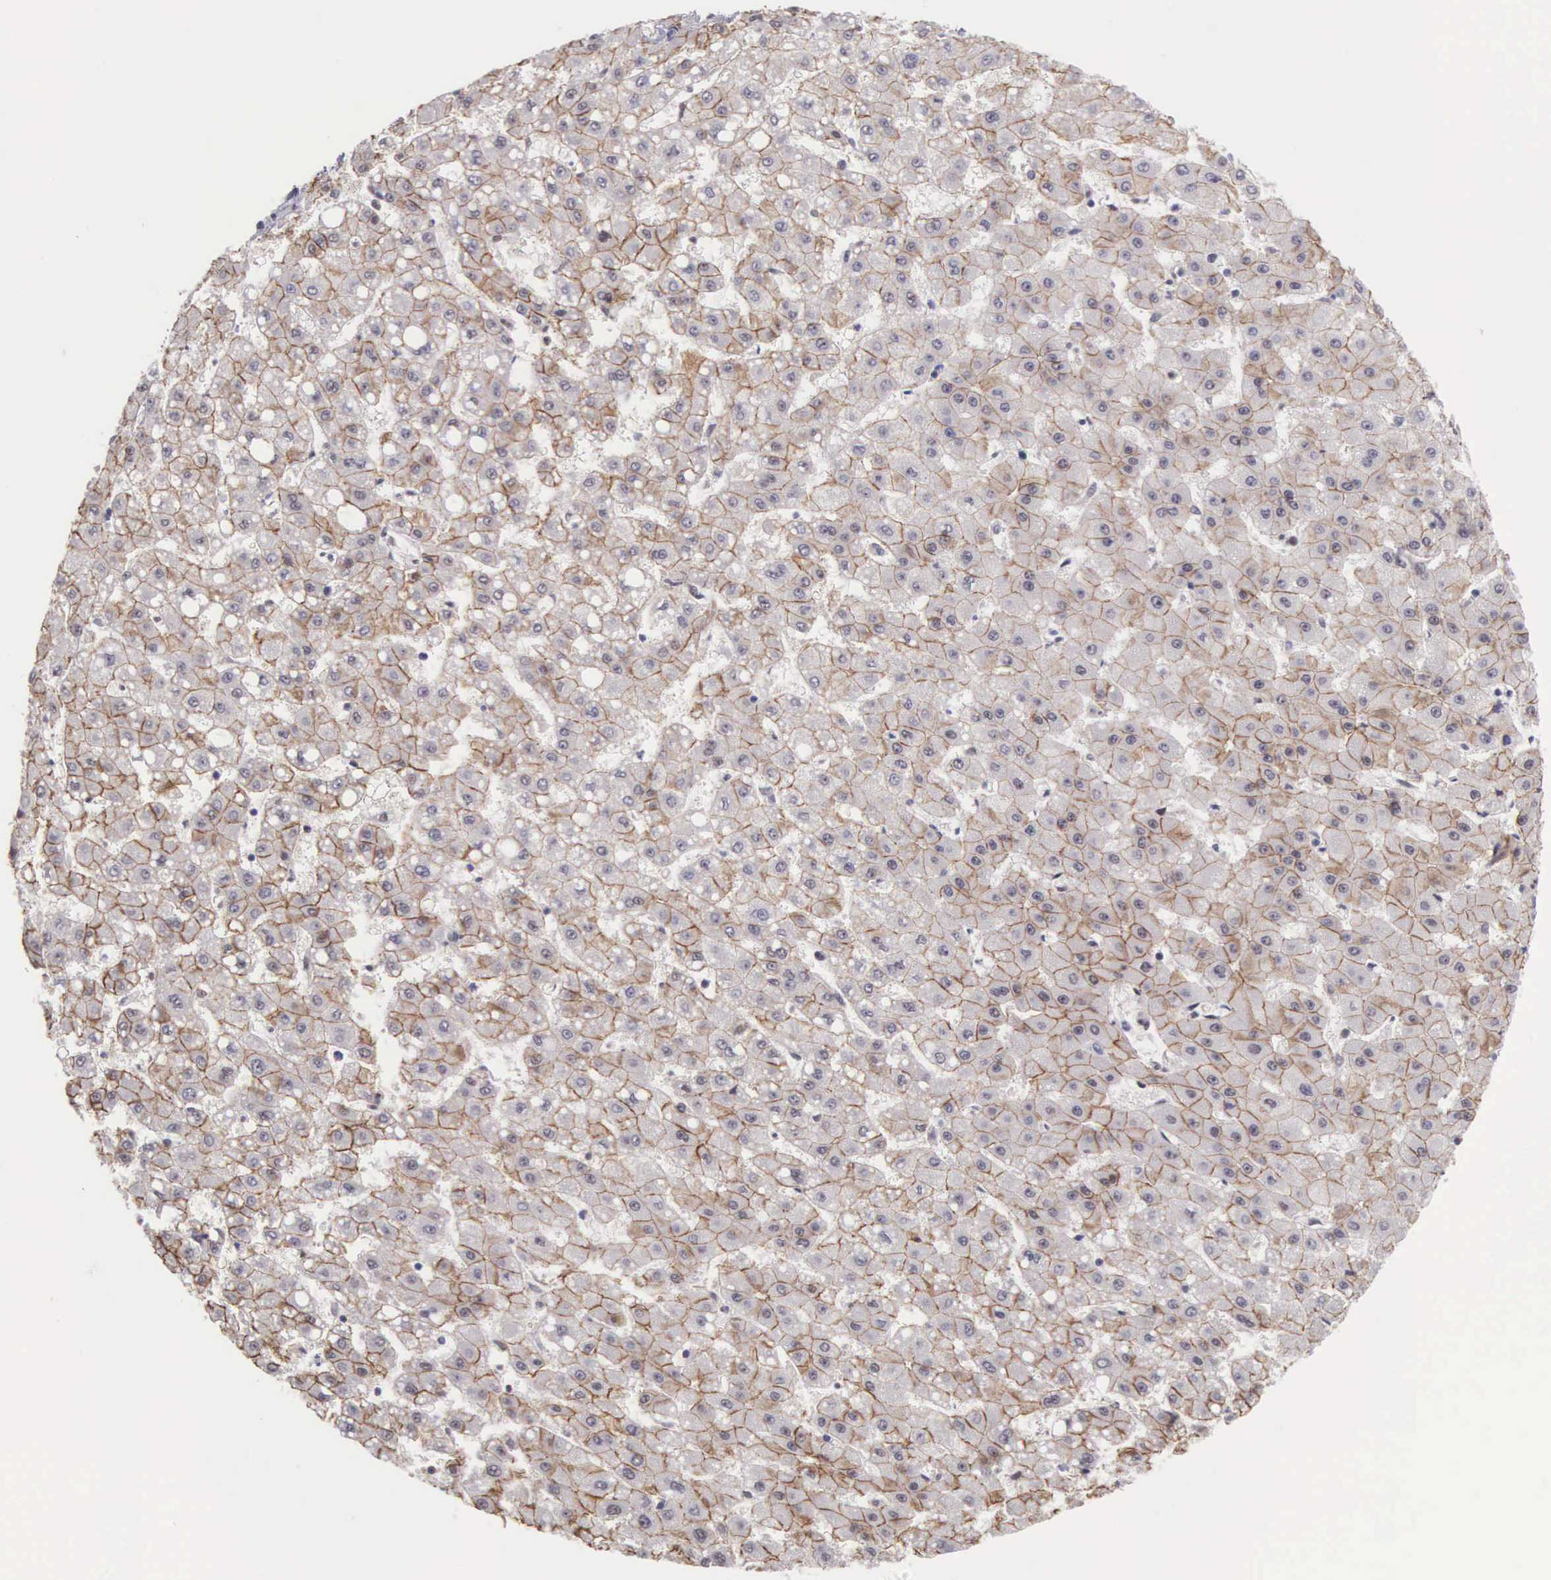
{"staining": {"intensity": "weak", "quantity": "25%-75%", "location": "cytoplasmic/membranous"}, "tissue": "liver cancer", "cell_type": "Tumor cells", "image_type": "cancer", "snomed": [{"axis": "morphology", "description": "Carcinoma, Hepatocellular, NOS"}, {"axis": "topography", "description": "Liver"}], "caption": "Liver hepatocellular carcinoma stained with immunohistochemistry (IHC) displays weak cytoplasmic/membranous positivity in approximately 25%-75% of tumor cells.", "gene": "POLR2F", "patient": {"sex": "female", "age": 52}}